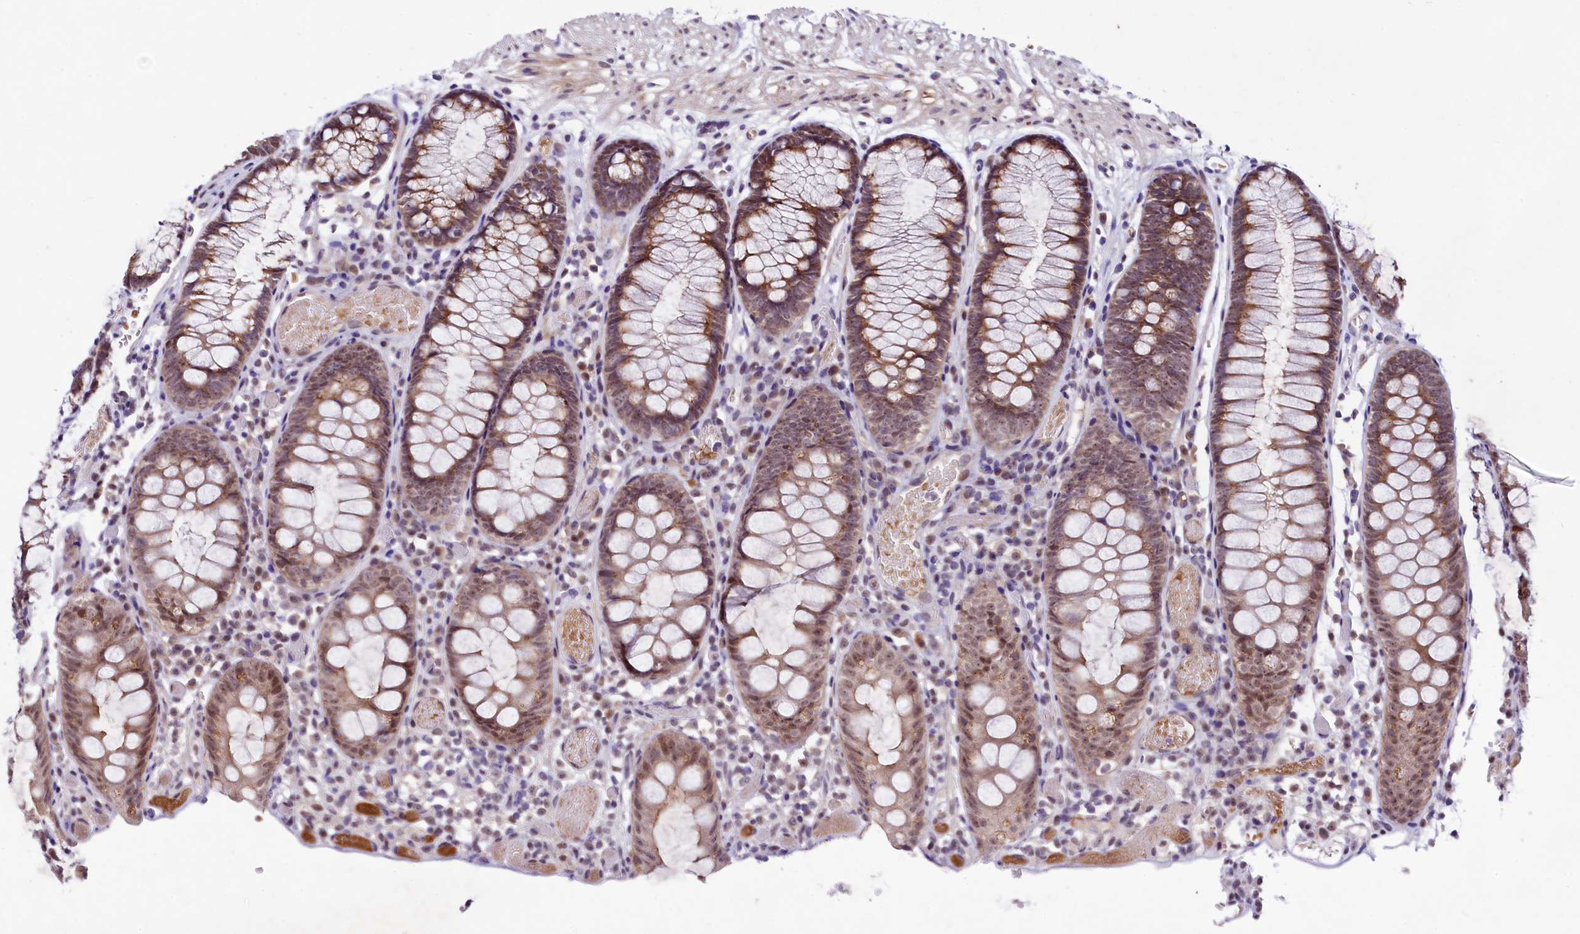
{"staining": {"intensity": "weak", "quantity": "25%-75%", "location": "cytoplasmic/membranous"}, "tissue": "colon", "cell_type": "Endothelial cells", "image_type": "normal", "snomed": [{"axis": "morphology", "description": "Normal tissue, NOS"}, {"axis": "topography", "description": "Colon"}], "caption": "Endothelial cells reveal weak cytoplasmic/membranous positivity in about 25%-75% of cells in normal colon. (Brightfield microscopy of DAB IHC at high magnification).", "gene": "LEUTX", "patient": {"sex": "male", "age": 14}}